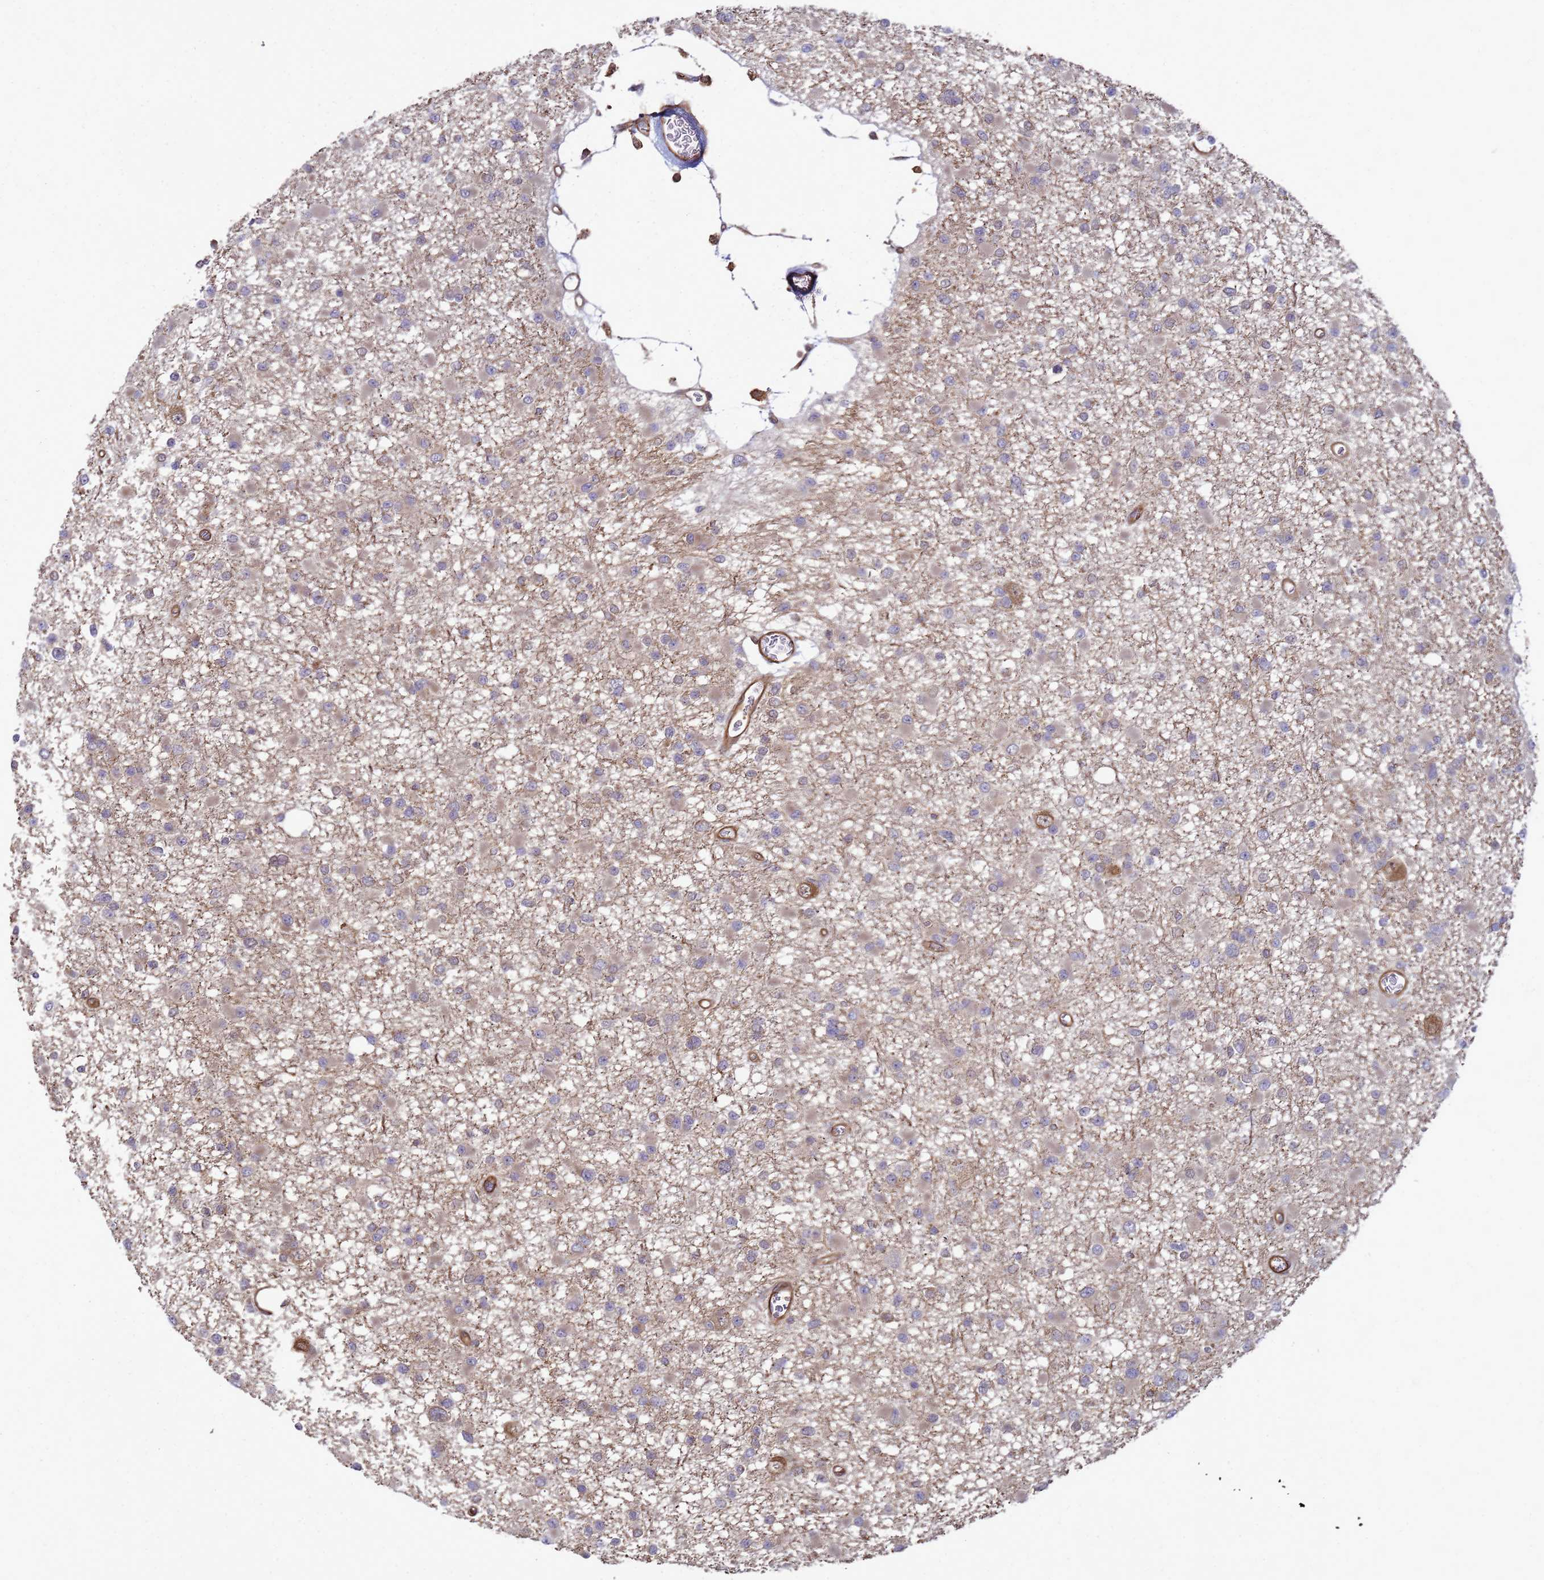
{"staining": {"intensity": "weak", "quantity": "<25%", "location": "cytoplasmic/membranous"}, "tissue": "glioma", "cell_type": "Tumor cells", "image_type": "cancer", "snomed": [{"axis": "morphology", "description": "Glioma, malignant, Low grade"}, {"axis": "topography", "description": "Brain"}], "caption": "Immunohistochemistry histopathology image of neoplastic tissue: glioma stained with DAB shows no significant protein expression in tumor cells. (DAB IHC with hematoxylin counter stain).", "gene": "CNOT1", "patient": {"sex": "female", "age": 22}}